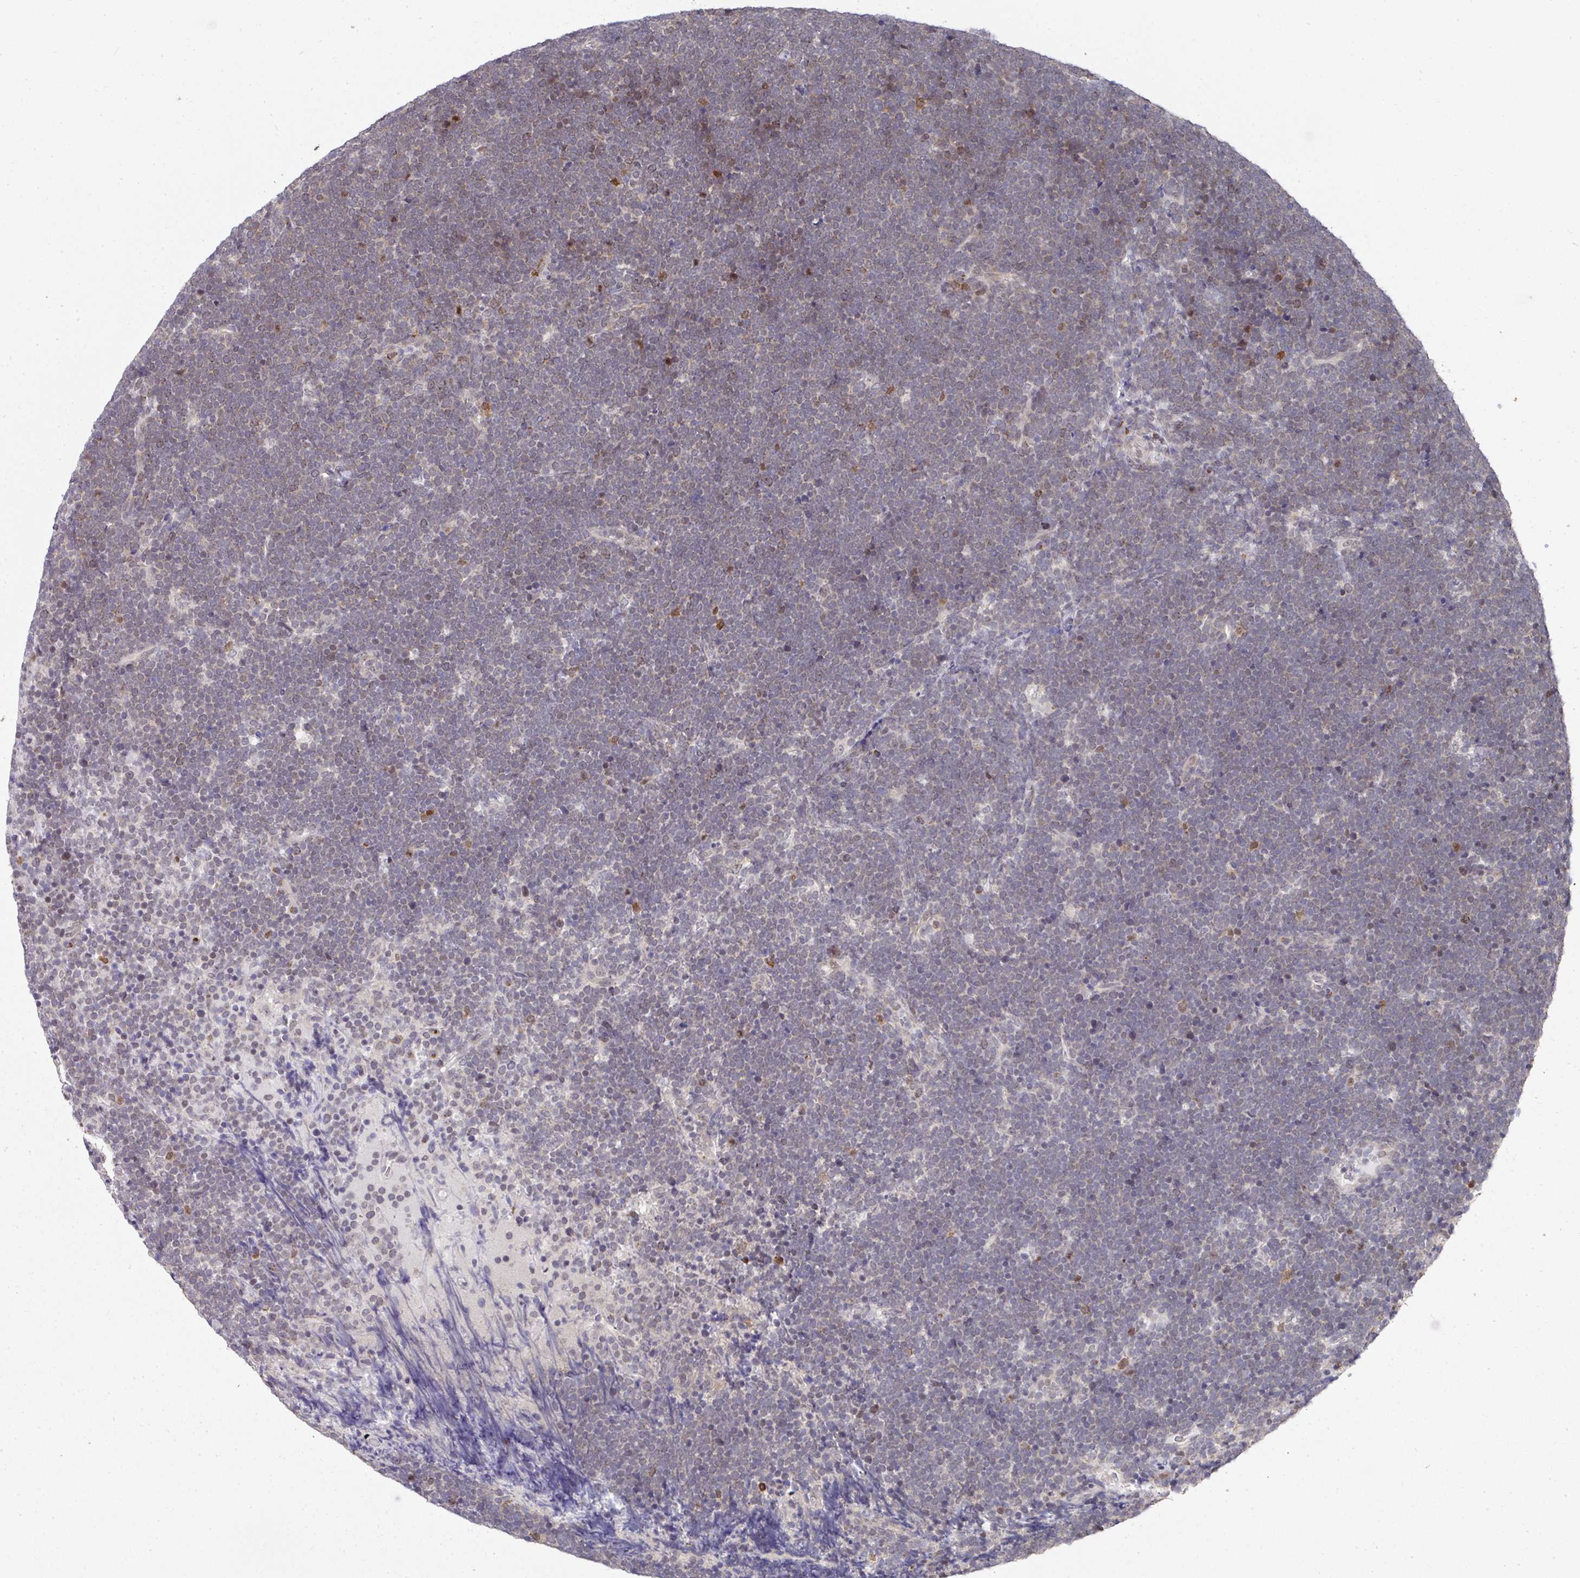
{"staining": {"intensity": "negative", "quantity": "none", "location": "none"}, "tissue": "lymphoma", "cell_type": "Tumor cells", "image_type": "cancer", "snomed": [{"axis": "morphology", "description": "Malignant lymphoma, non-Hodgkin's type, High grade"}, {"axis": "topography", "description": "Lymph node"}], "caption": "This is a image of immunohistochemistry (IHC) staining of lymphoma, which shows no expression in tumor cells. The staining was performed using DAB (3,3'-diaminobenzidine) to visualize the protein expression in brown, while the nuclei were stained in blue with hematoxylin (Magnification: 20x).", "gene": "C18orf25", "patient": {"sex": "male", "age": 13}}